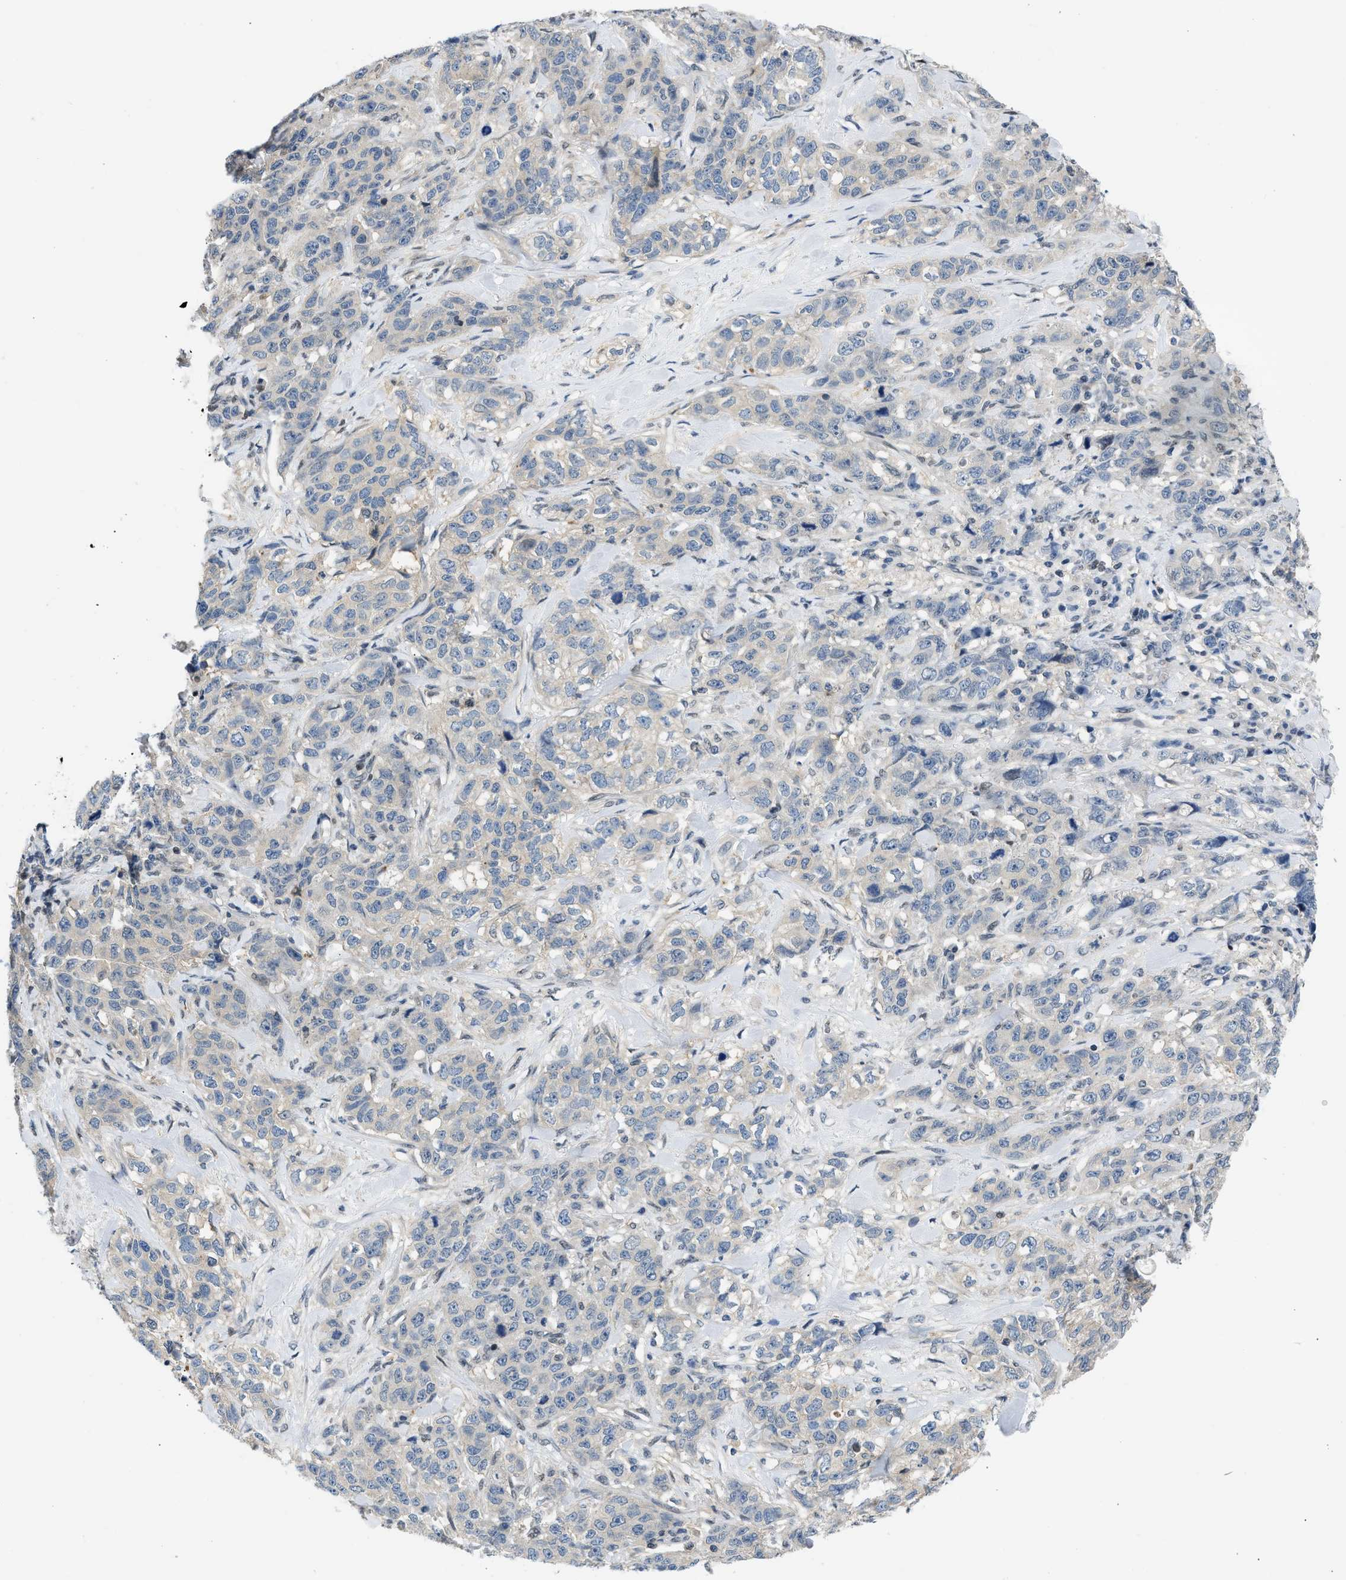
{"staining": {"intensity": "negative", "quantity": "none", "location": "none"}, "tissue": "stomach cancer", "cell_type": "Tumor cells", "image_type": "cancer", "snomed": [{"axis": "morphology", "description": "Adenocarcinoma, NOS"}, {"axis": "topography", "description": "Stomach"}], "caption": "Stomach cancer was stained to show a protein in brown. There is no significant staining in tumor cells. The staining is performed using DAB brown chromogen with nuclei counter-stained in using hematoxylin.", "gene": "OLIG3", "patient": {"sex": "male", "age": 48}}